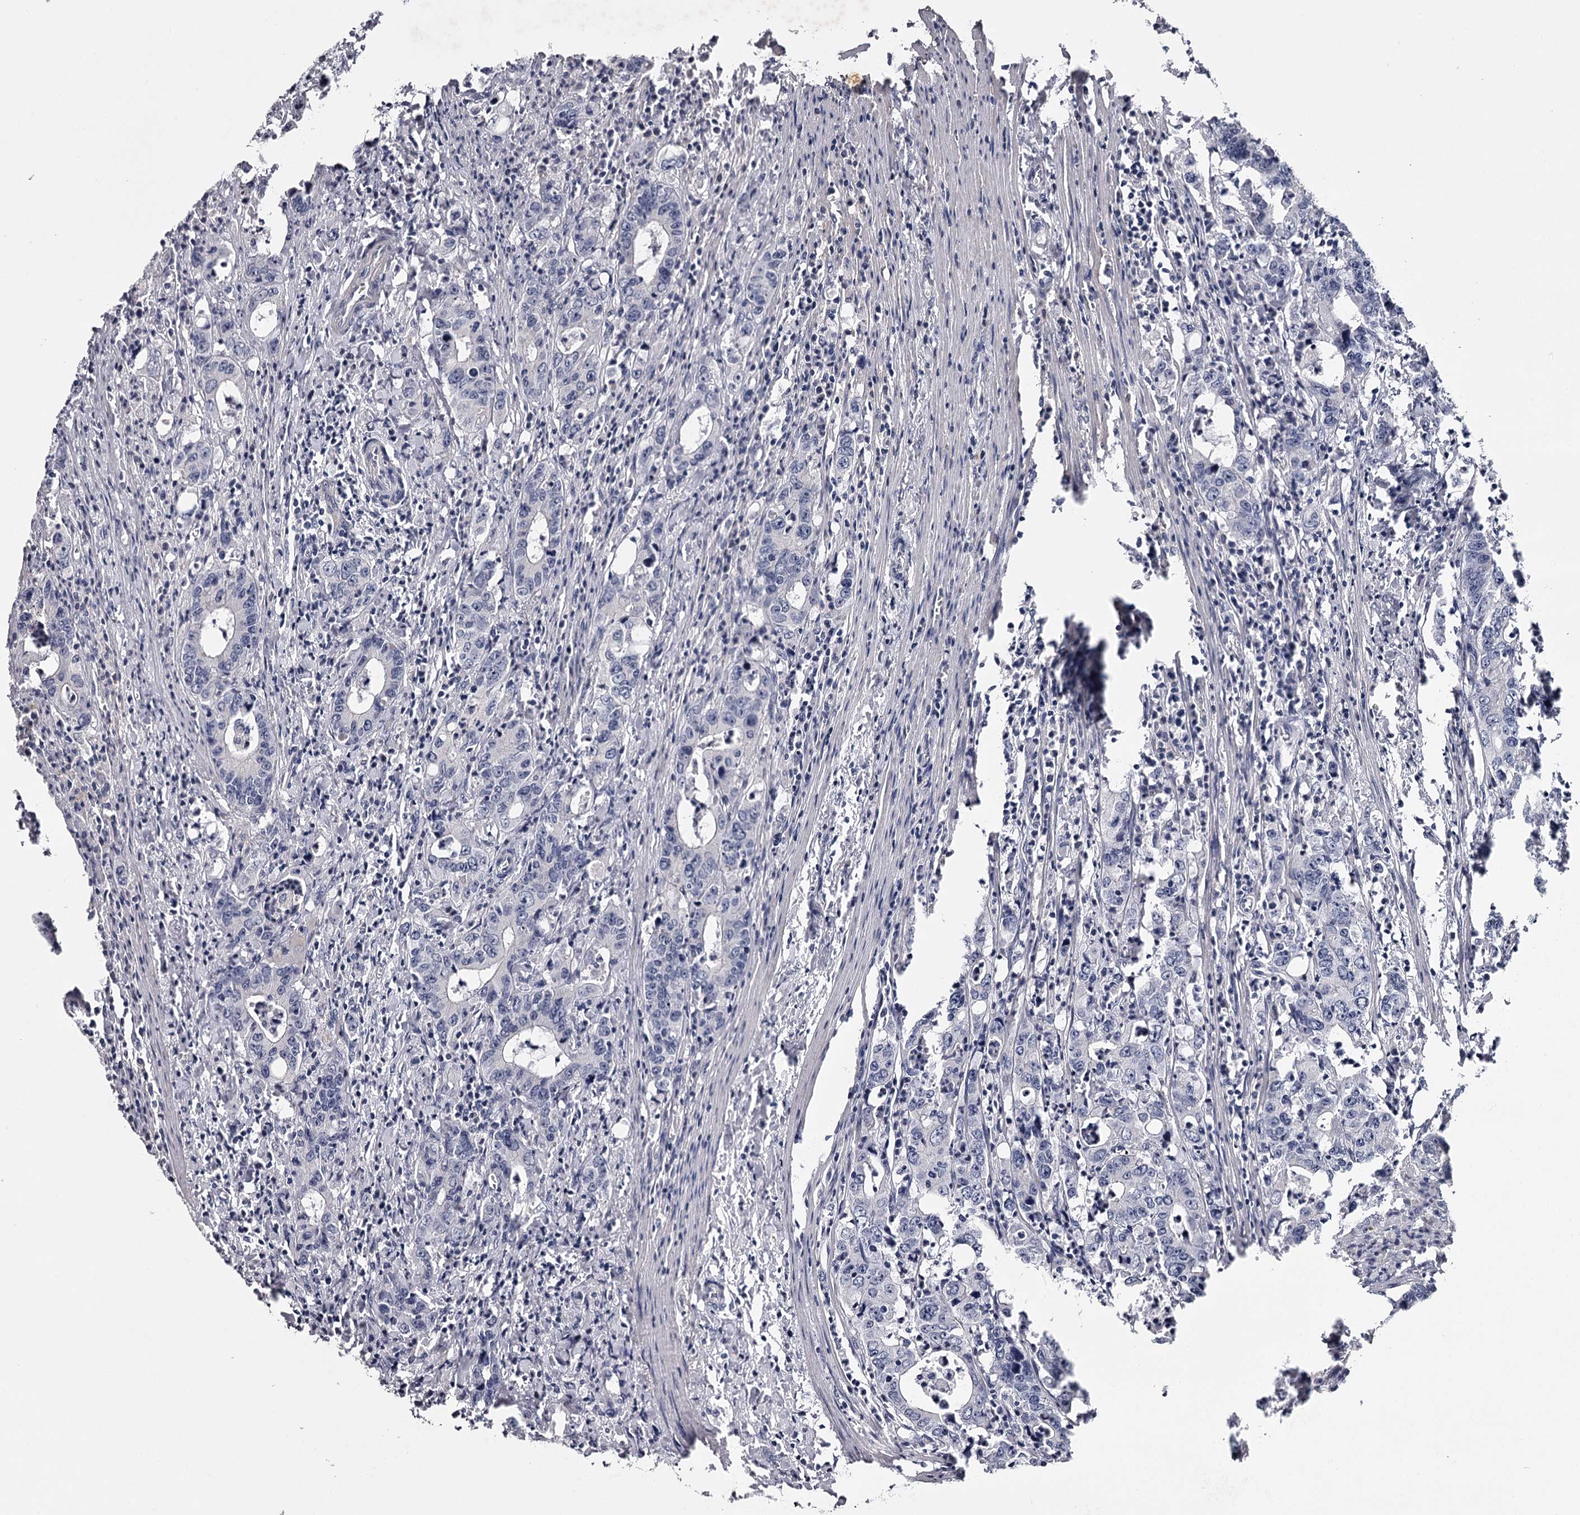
{"staining": {"intensity": "negative", "quantity": "none", "location": "none"}, "tissue": "colorectal cancer", "cell_type": "Tumor cells", "image_type": "cancer", "snomed": [{"axis": "morphology", "description": "Adenocarcinoma, NOS"}, {"axis": "topography", "description": "Colon"}], "caption": "Immunohistochemistry (IHC) histopathology image of human adenocarcinoma (colorectal) stained for a protein (brown), which exhibits no positivity in tumor cells.", "gene": "FDXACB1", "patient": {"sex": "female", "age": 75}}